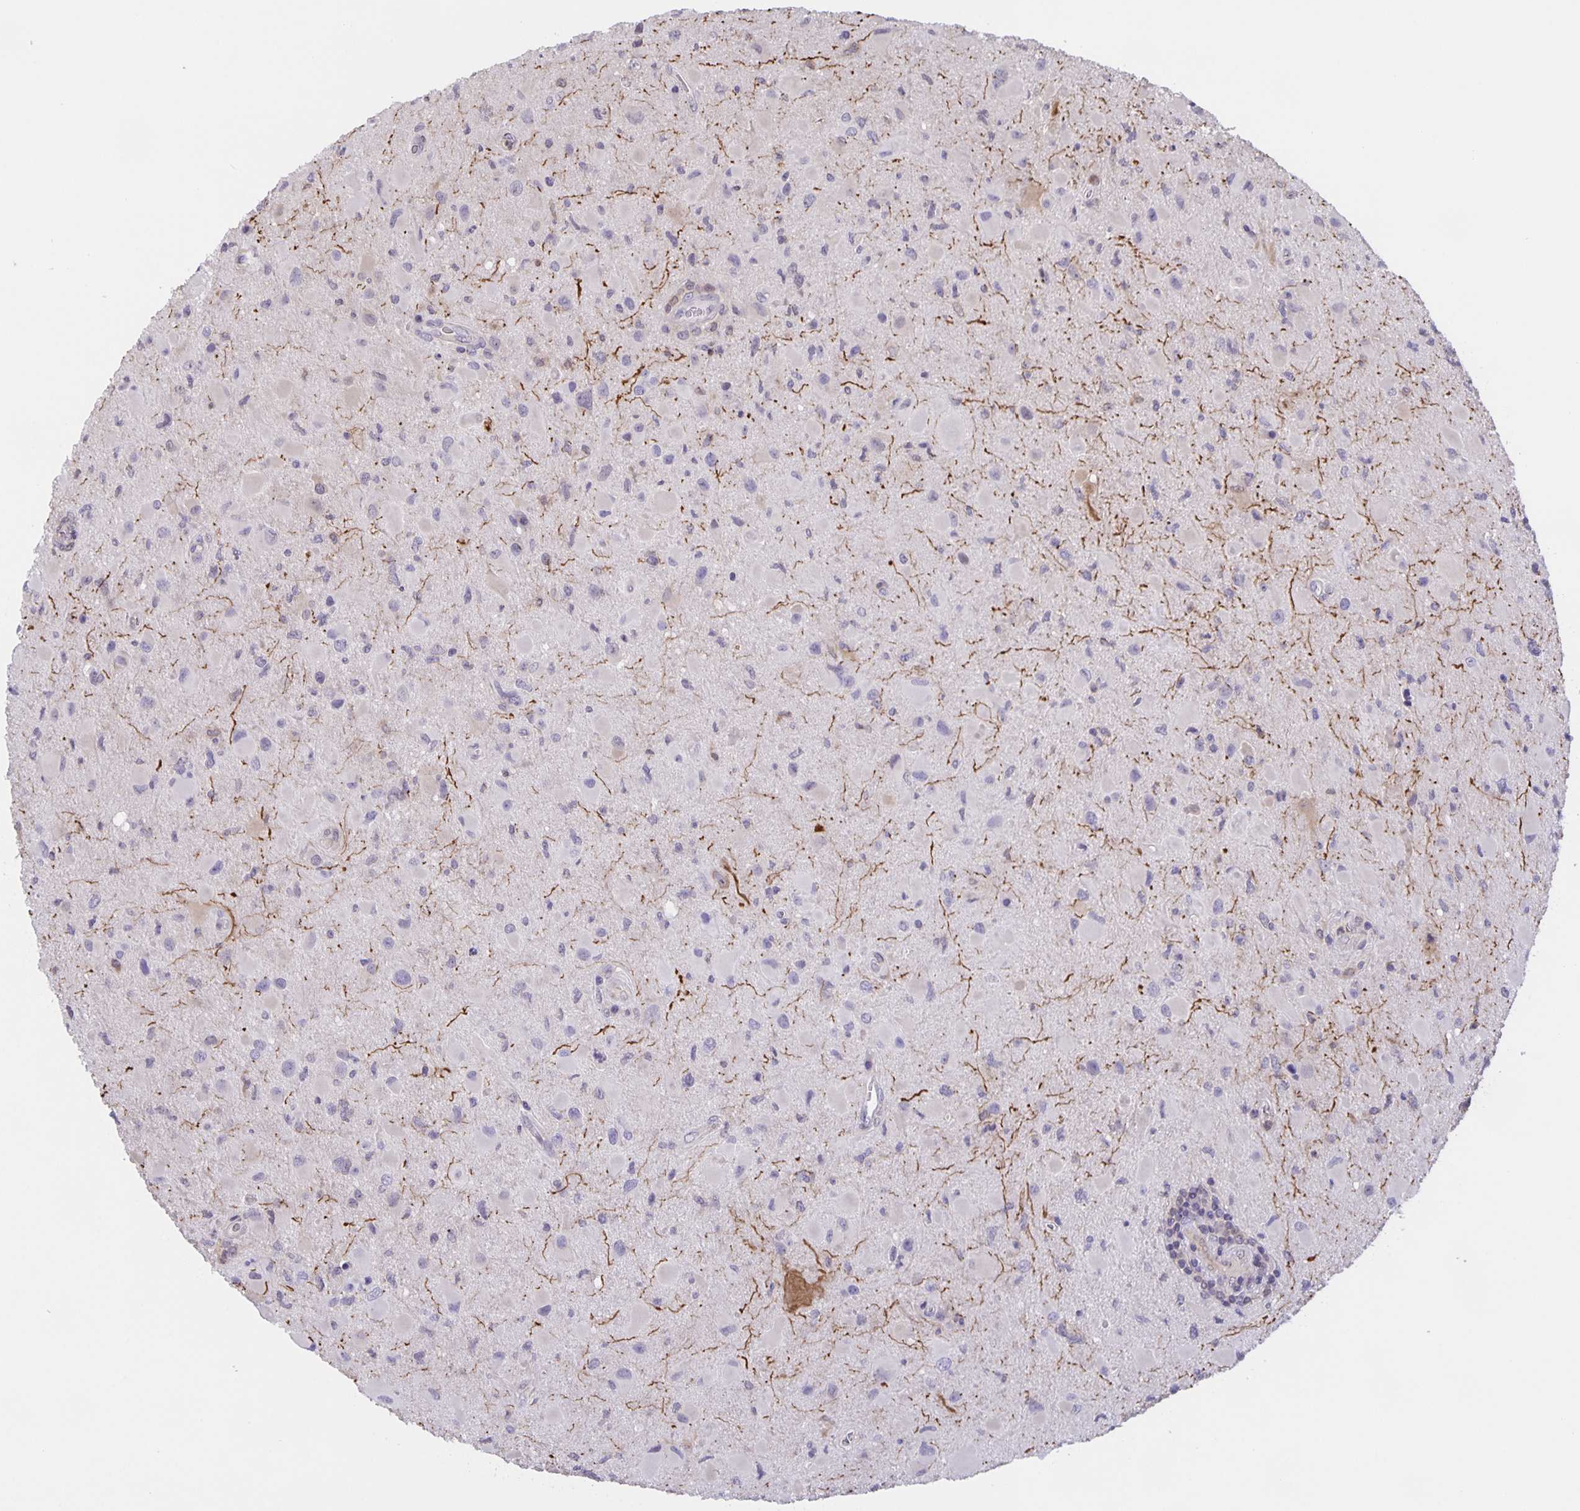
{"staining": {"intensity": "negative", "quantity": "none", "location": "none"}, "tissue": "glioma", "cell_type": "Tumor cells", "image_type": "cancer", "snomed": [{"axis": "morphology", "description": "Glioma, malignant, Low grade"}, {"axis": "topography", "description": "Brain"}], "caption": "A high-resolution micrograph shows immunohistochemistry (IHC) staining of malignant glioma (low-grade), which displays no significant positivity in tumor cells. The staining is performed using DAB brown chromogen with nuclei counter-stained in using hematoxylin.", "gene": "MARCHF6", "patient": {"sex": "female", "age": 32}}